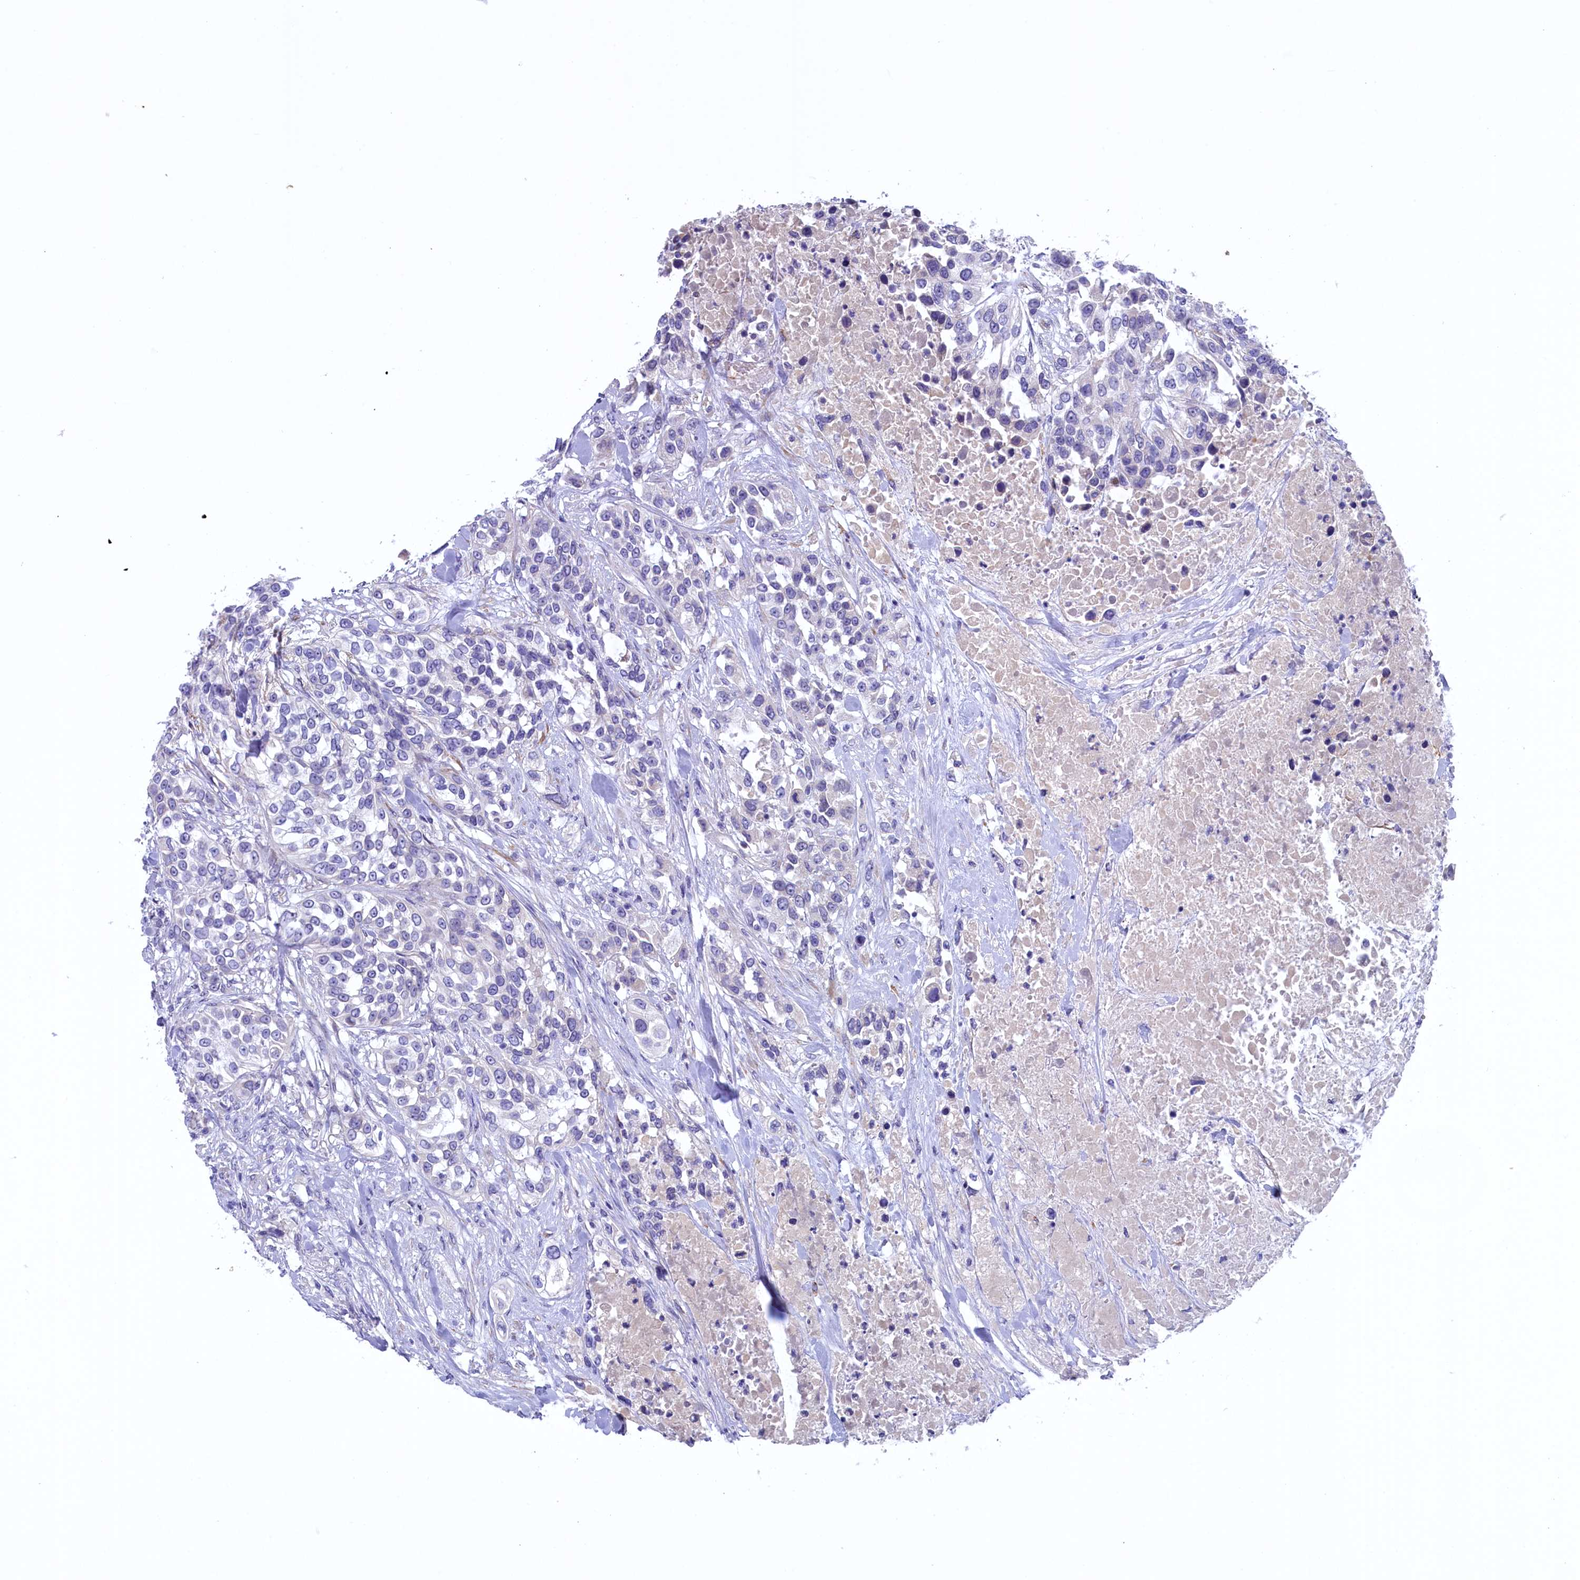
{"staining": {"intensity": "negative", "quantity": "none", "location": "none"}, "tissue": "urothelial cancer", "cell_type": "Tumor cells", "image_type": "cancer", "snomed": [{"axis": "morphology", "description": "Urothelial carcinoma, High grade"}, {"axis": "topography", "description": "Urinary bladder"}], "caption": "A micrograph of human urothelial carcinoma (high-grade) is negative for staining in tumor cells.", "gene": "ZSWIM4", "patient": {"sex": "female", "age": 80}}